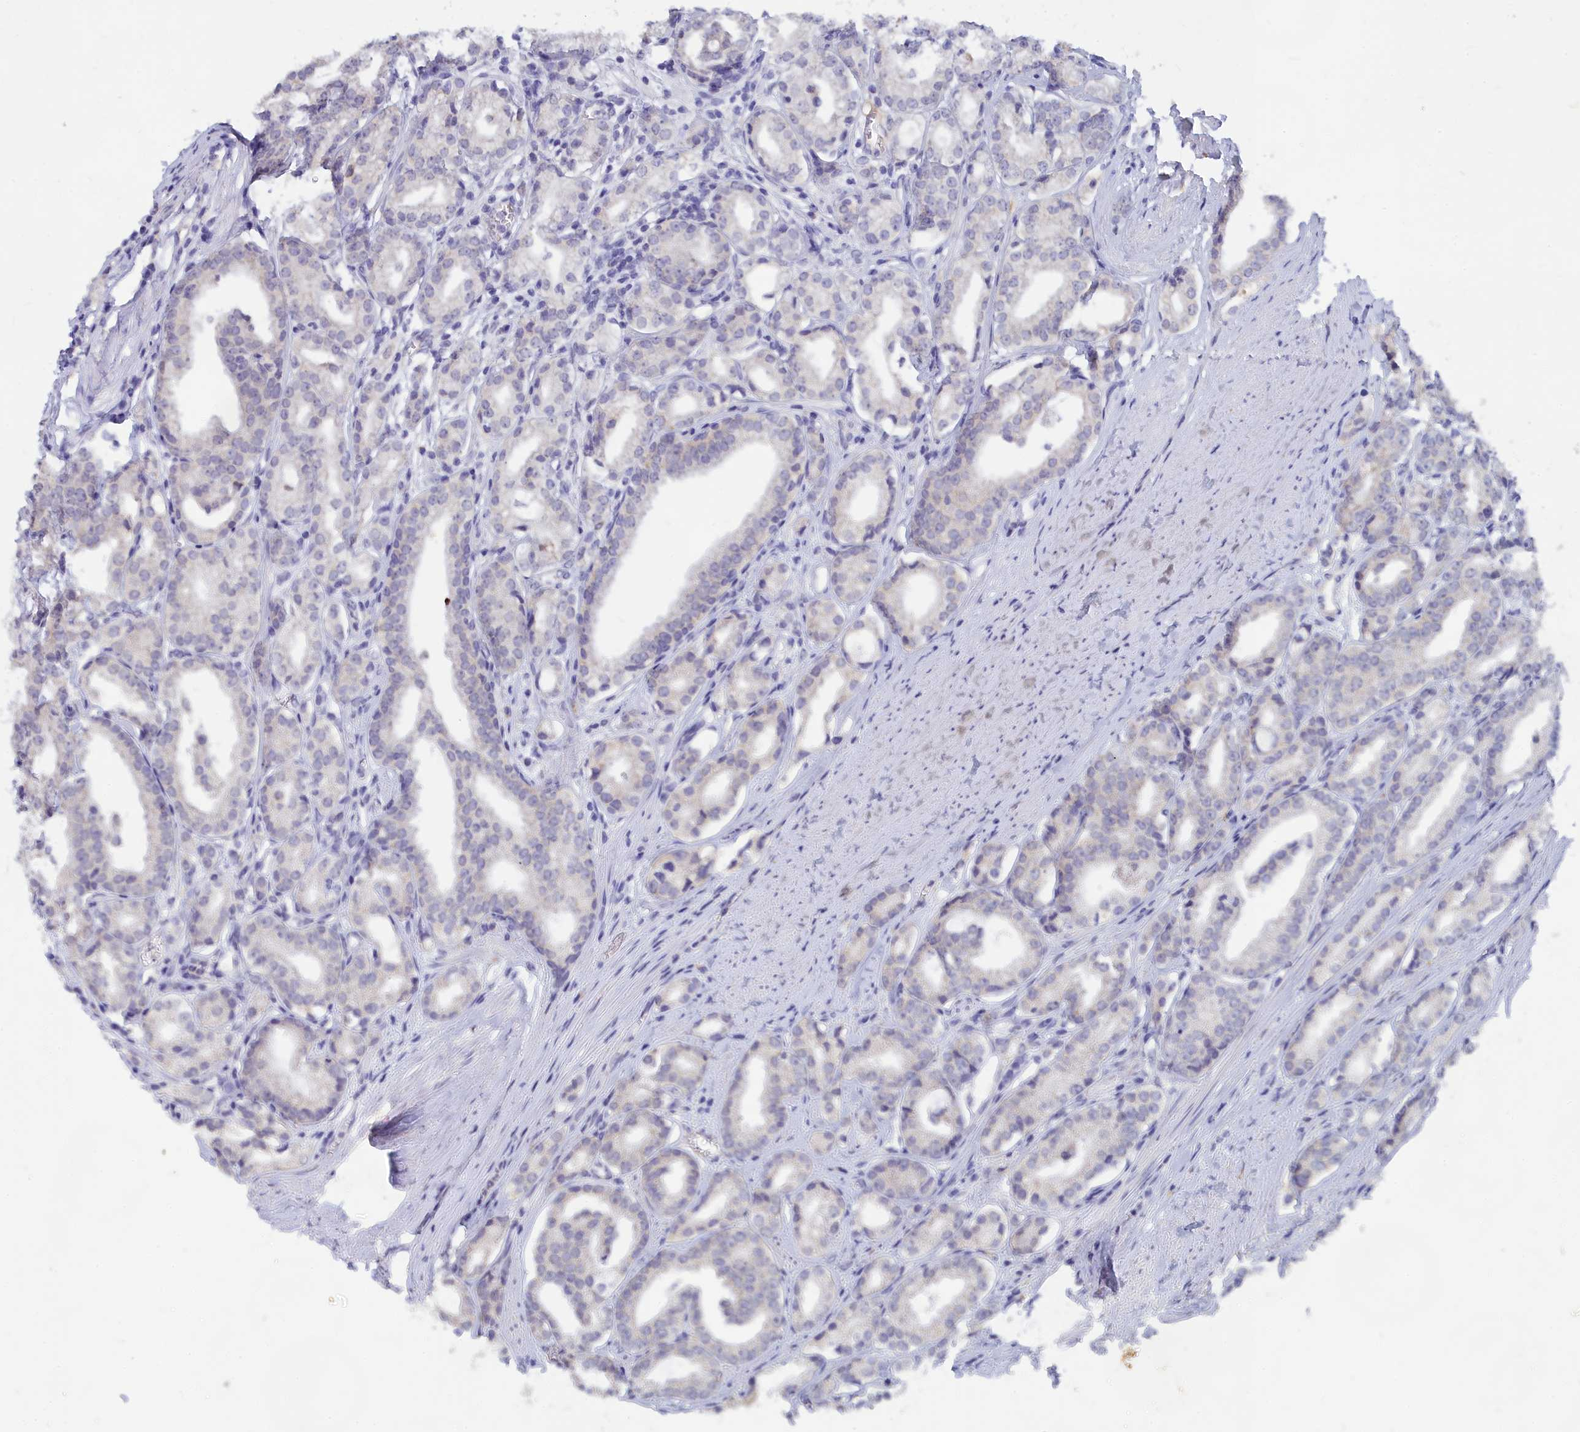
{"staining": {"intensity": "negative", "quantity": "none", "location": "none"}, "tissue": "prostate cancer", "cell_type": "Tumor cells", "image_type": "cancer", "snomed": [{"axis": "morphology", "description": "Adenocarcinoma, High grade"}, {"axis": "topography", "description": "Prostate"}], "caption": "The immunohistochemistry photomicrograph has no significant positivity in tumor cells of prostate cancer (adenocarcinoma (high-grade)) tissue. Brightfield microscopy of IHC stained with DAB (3,3'-diaminobenzidine) (brown) and hematoxylin (blue), captured at high magnification.", "gene": "LRIF1", "patient": {"sex": "male", "age": 69}}